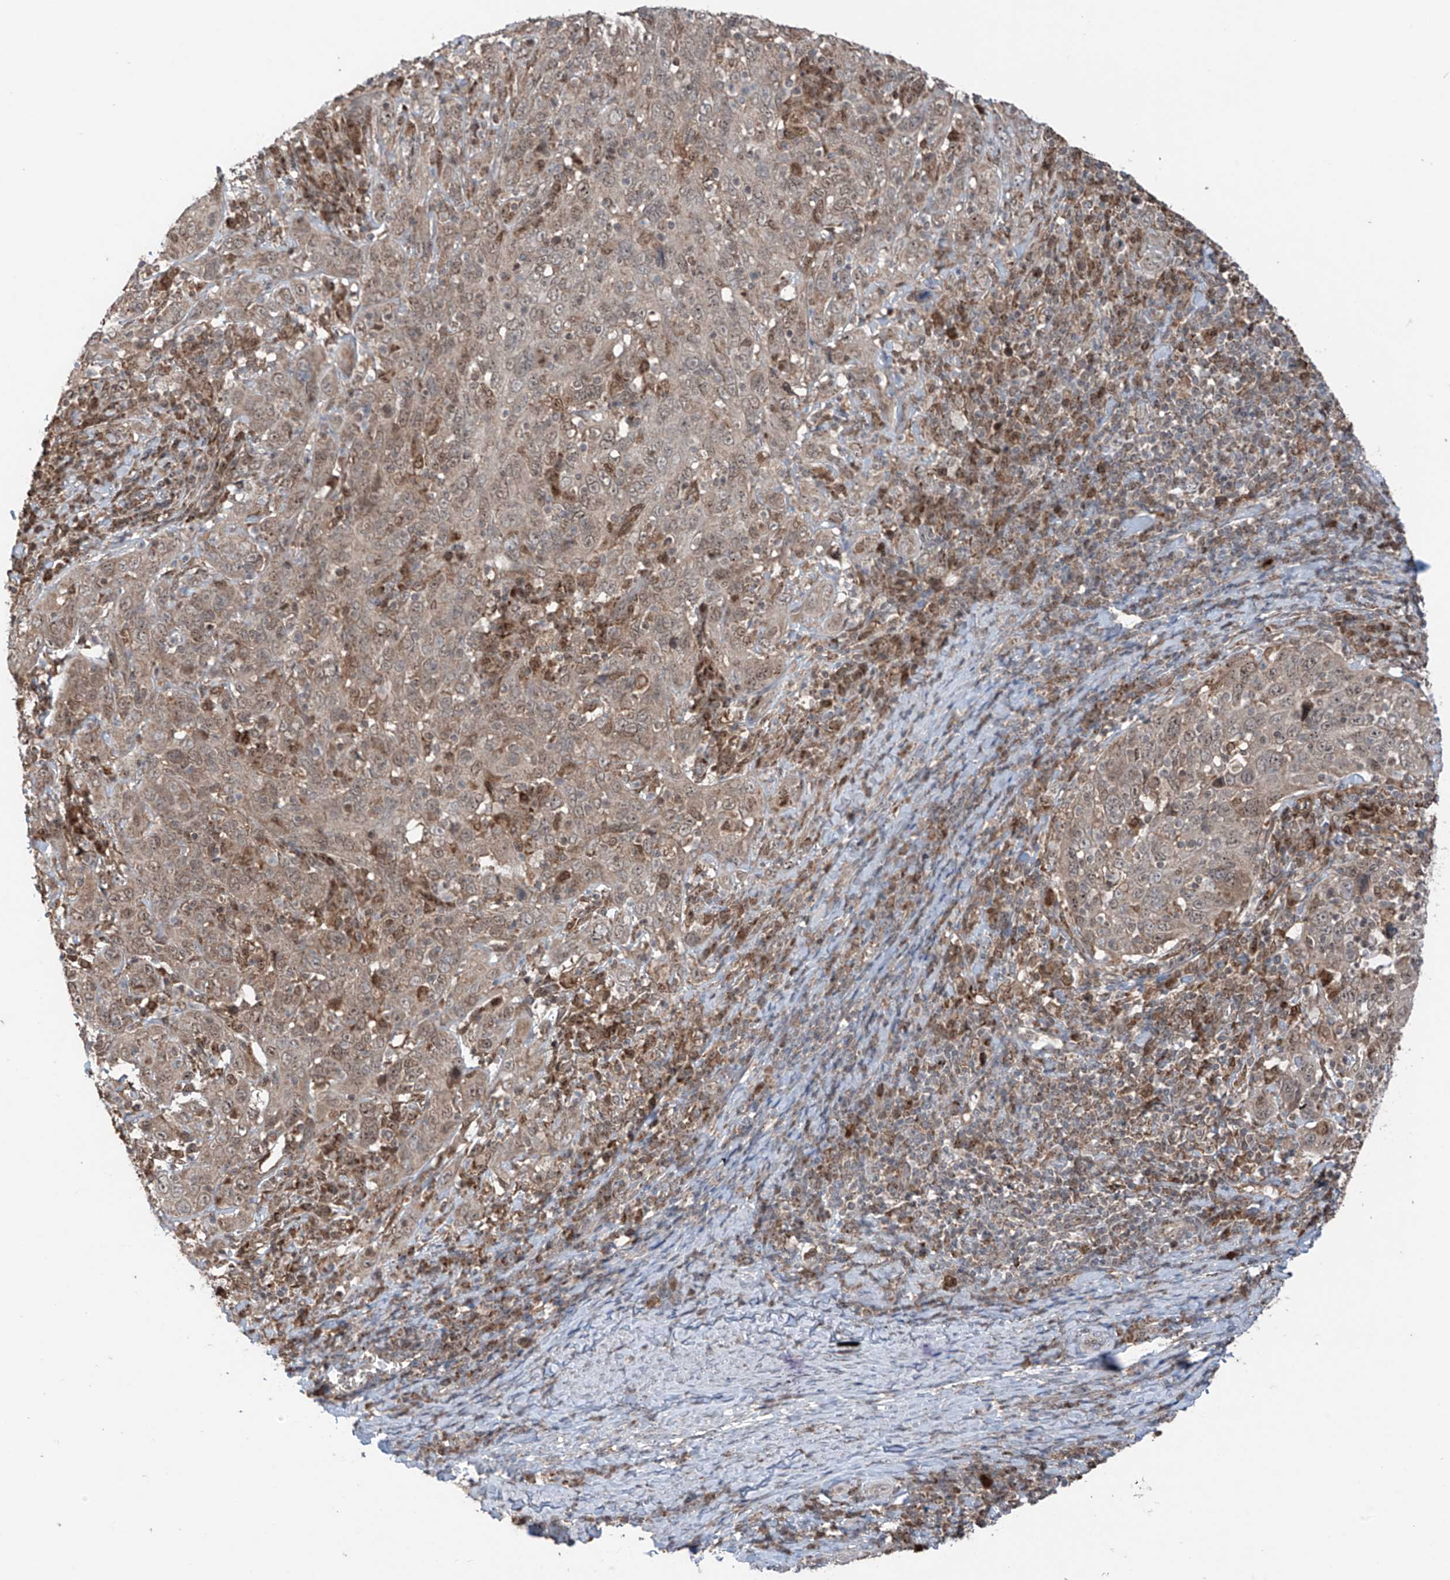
{"staining": {"intensity": "weak", "quantity": ">75%", "location": "cytoplasmic/membranous"}, "tissue": "cervical cancer", "cell_type": "Tumor cells", "image_type": "cancer", "snomed": [{"axis": "morphology", "description": "Squamous cell carcinoma, NOS"}, {"axis": "topography", "description": "Cervix"}], "caption": "An image of cervical squamous cell carcinoma stained for a protein exhibits weak cytoplasmic/membranous brown staining in tumor cells.", "gene": "SAMD3", "patient": {"sex": "female", "age": 46}}